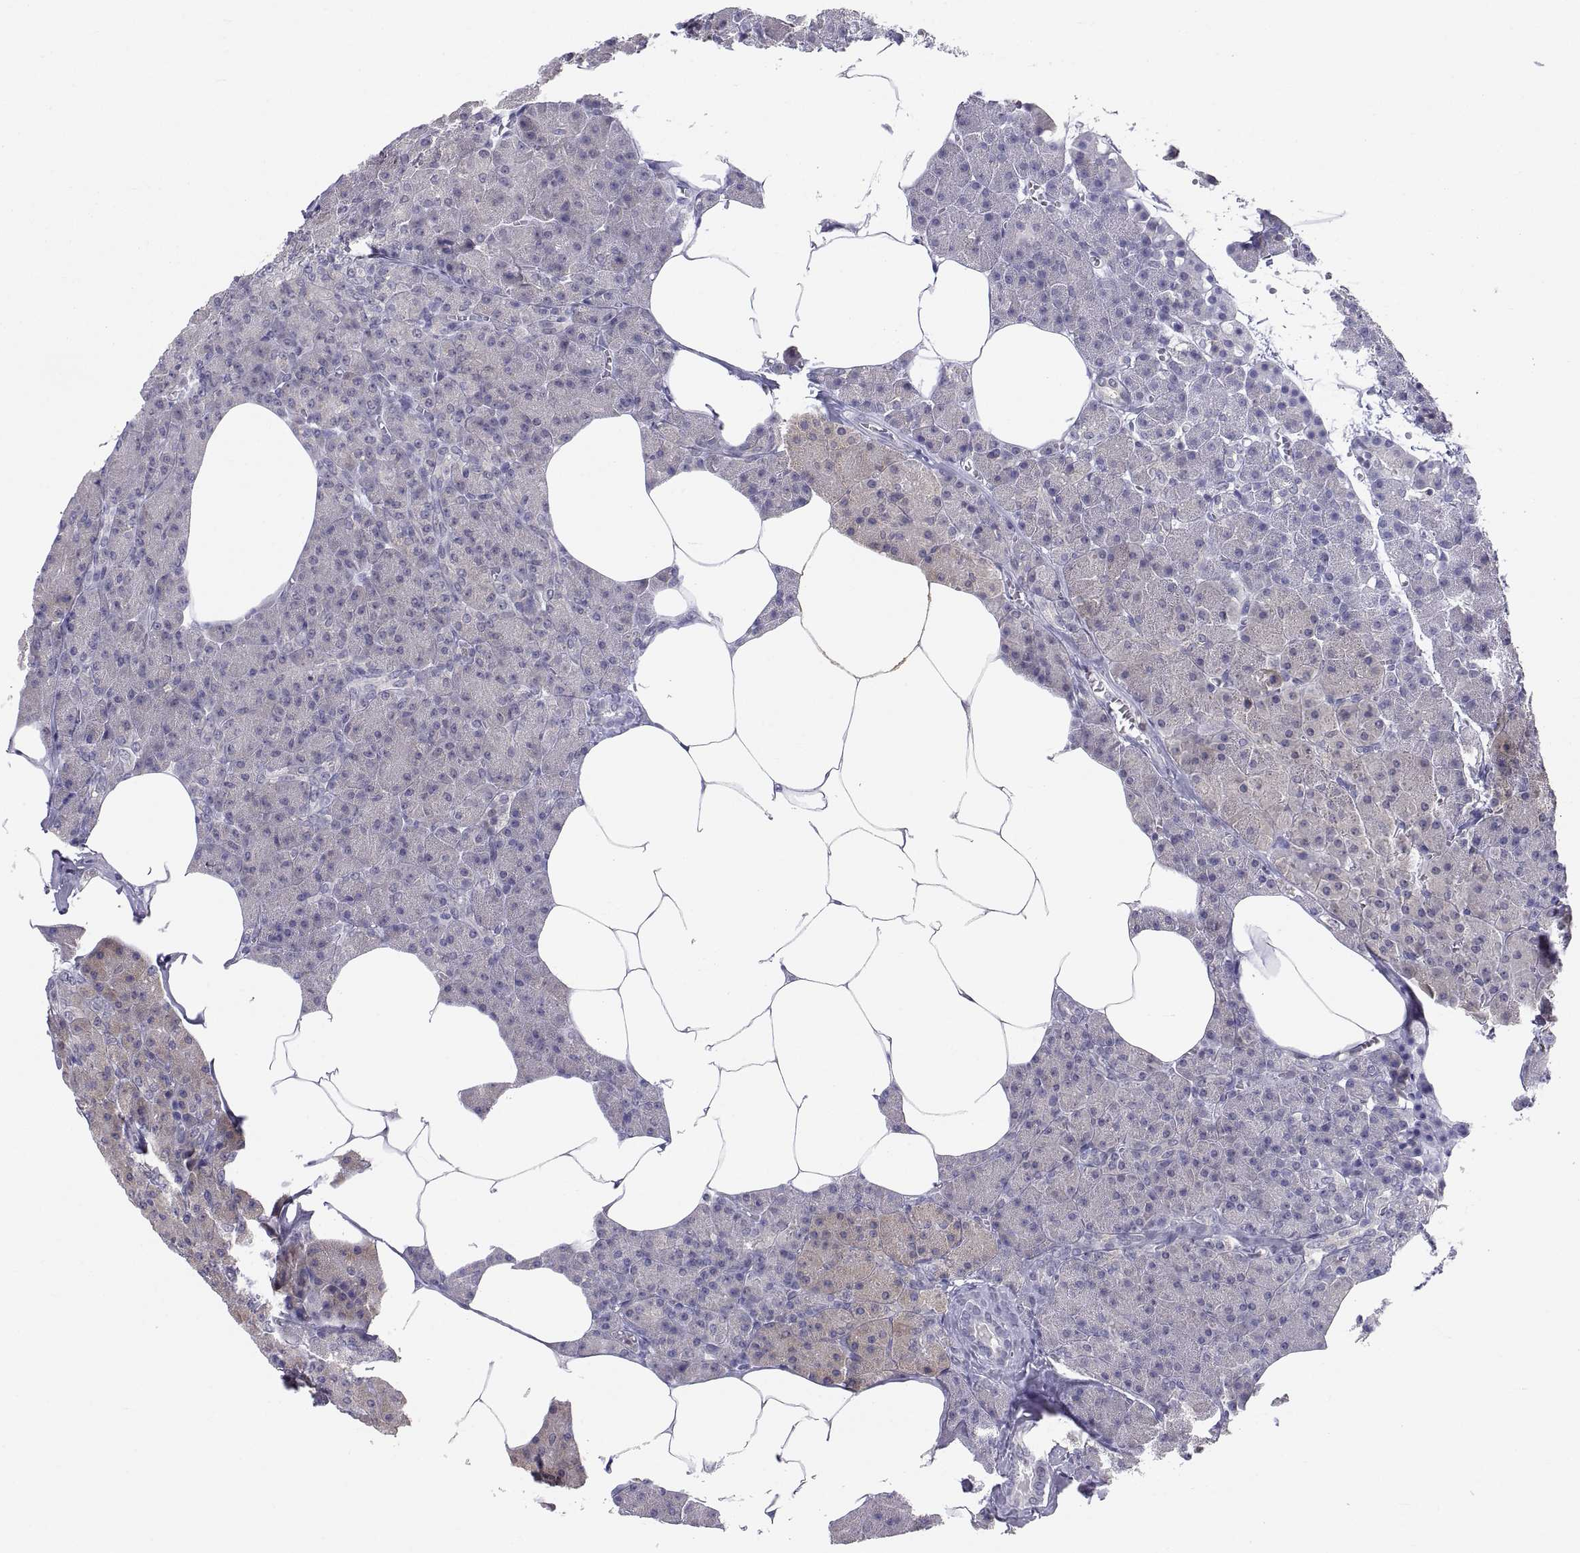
{"staining": {"intensity": "negative", "quantity": "none", "location": "none"}, "tissue": "pancreas", "cell_type": "Exocrine glandular cells", "image_type": "normal", "snomed": [{"axis": "morphology", "description": "Normal tissue, NOS"}, {"axis": "topography", "description": "Pancreas"}], "caption": "This photomicrograph is of benign pancreas stained with immunohistochemistry (IHC) to label a protein in brown with the nuclei are counter-stained blue. There is no expression in exocrine glandular cells. (Immunohistochemistry, brightfield microscopy, high magnification).", "gene": "ERO1A", "patient": {"sex": "female", "age": 45}}